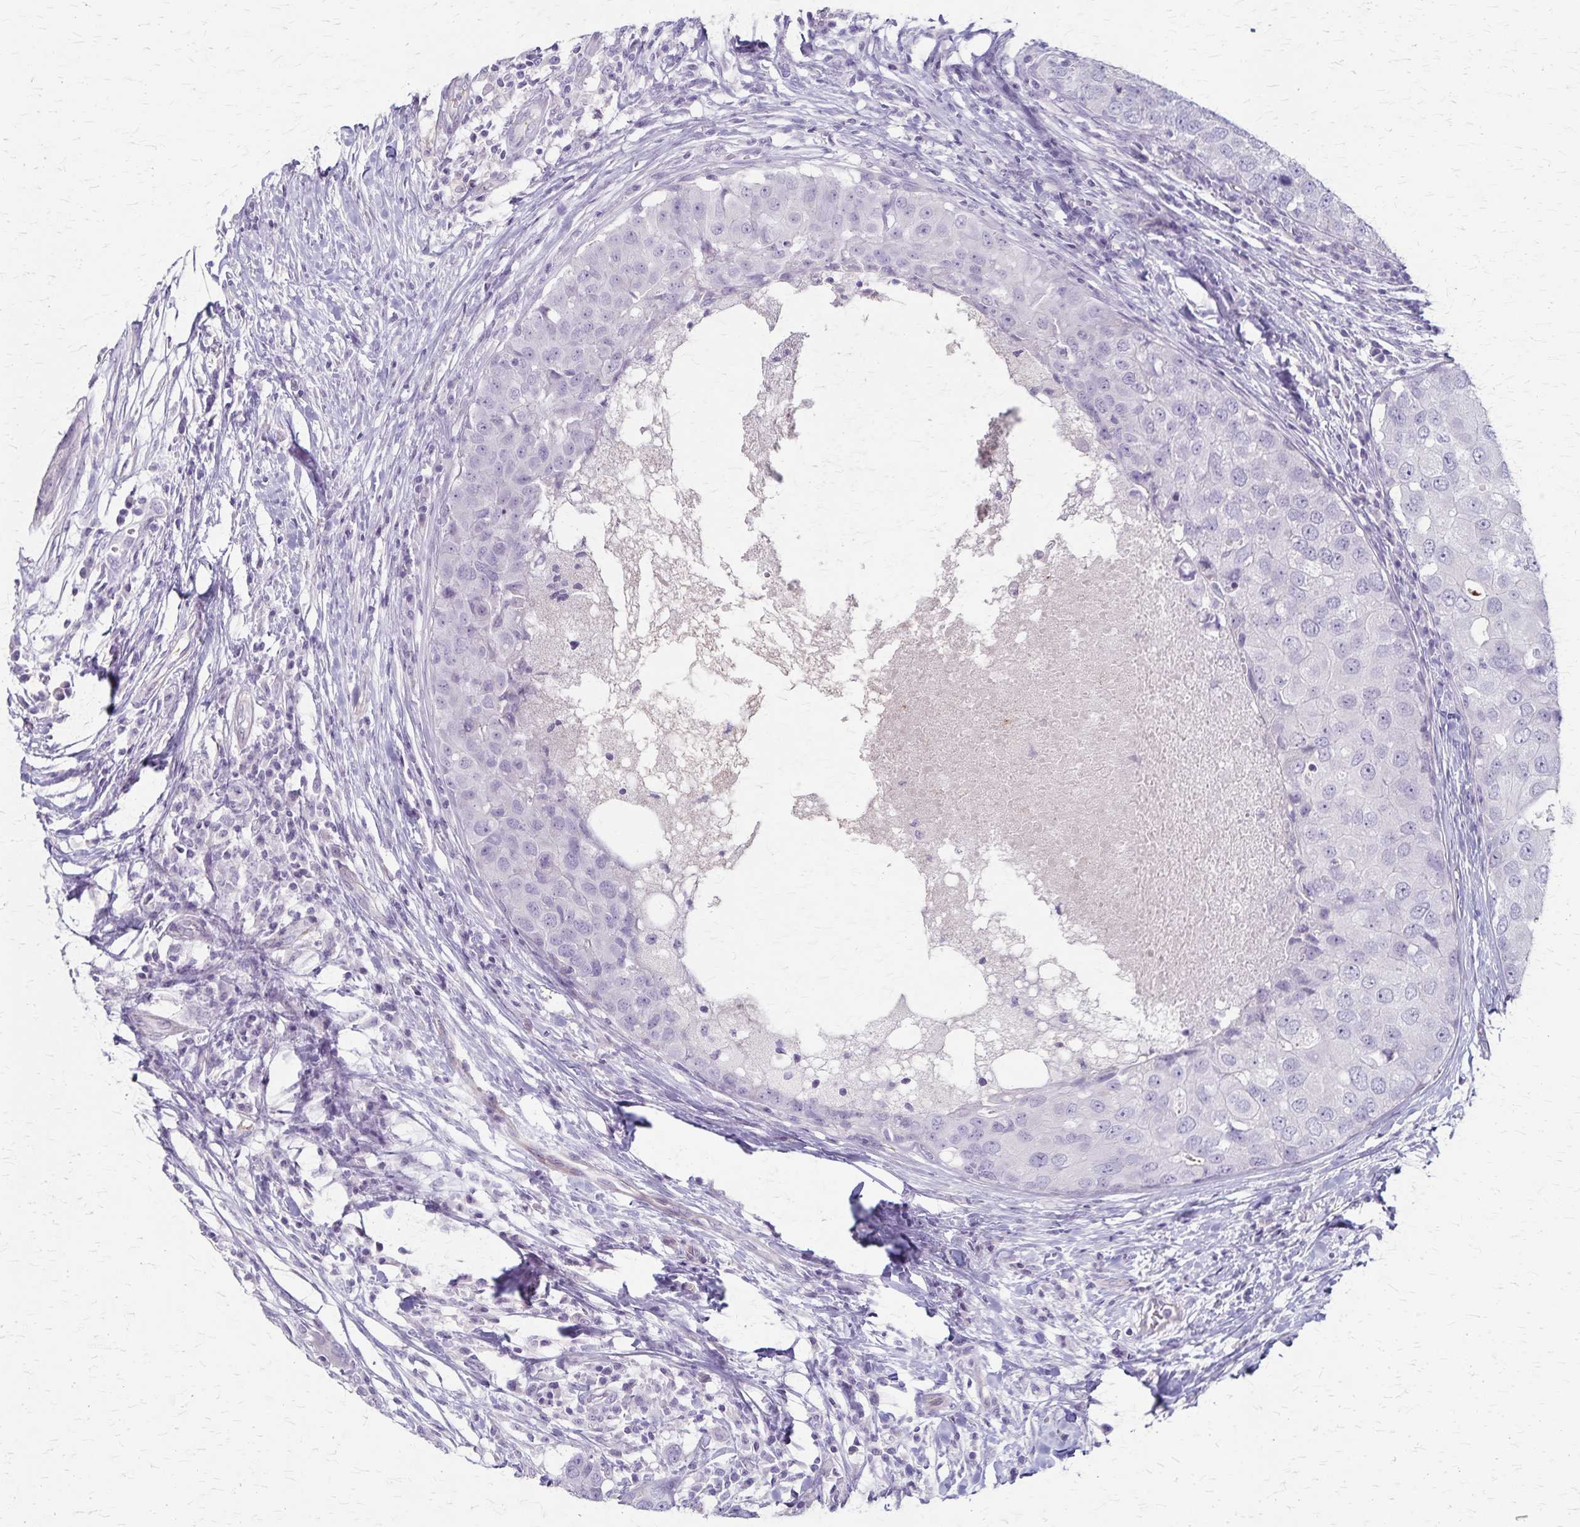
{"staining": {"intensity": "negative", "quantity": "none", "location": "none"}, "tissue": "breast cancer", "cell_type": "Tumor cells", "image_type": "cancer", "snomed": [{"axis": "morphology", "description": "Duct carcinoma"}, {"axis": "topography", "description": "Breast"}], "caption": "Micrograph shows no protein positivity in tumor cells of breast invasive ductal carcinoma tissue.", "gene": "RASL10B", "patient": {"sex": "female", "age": 27}}